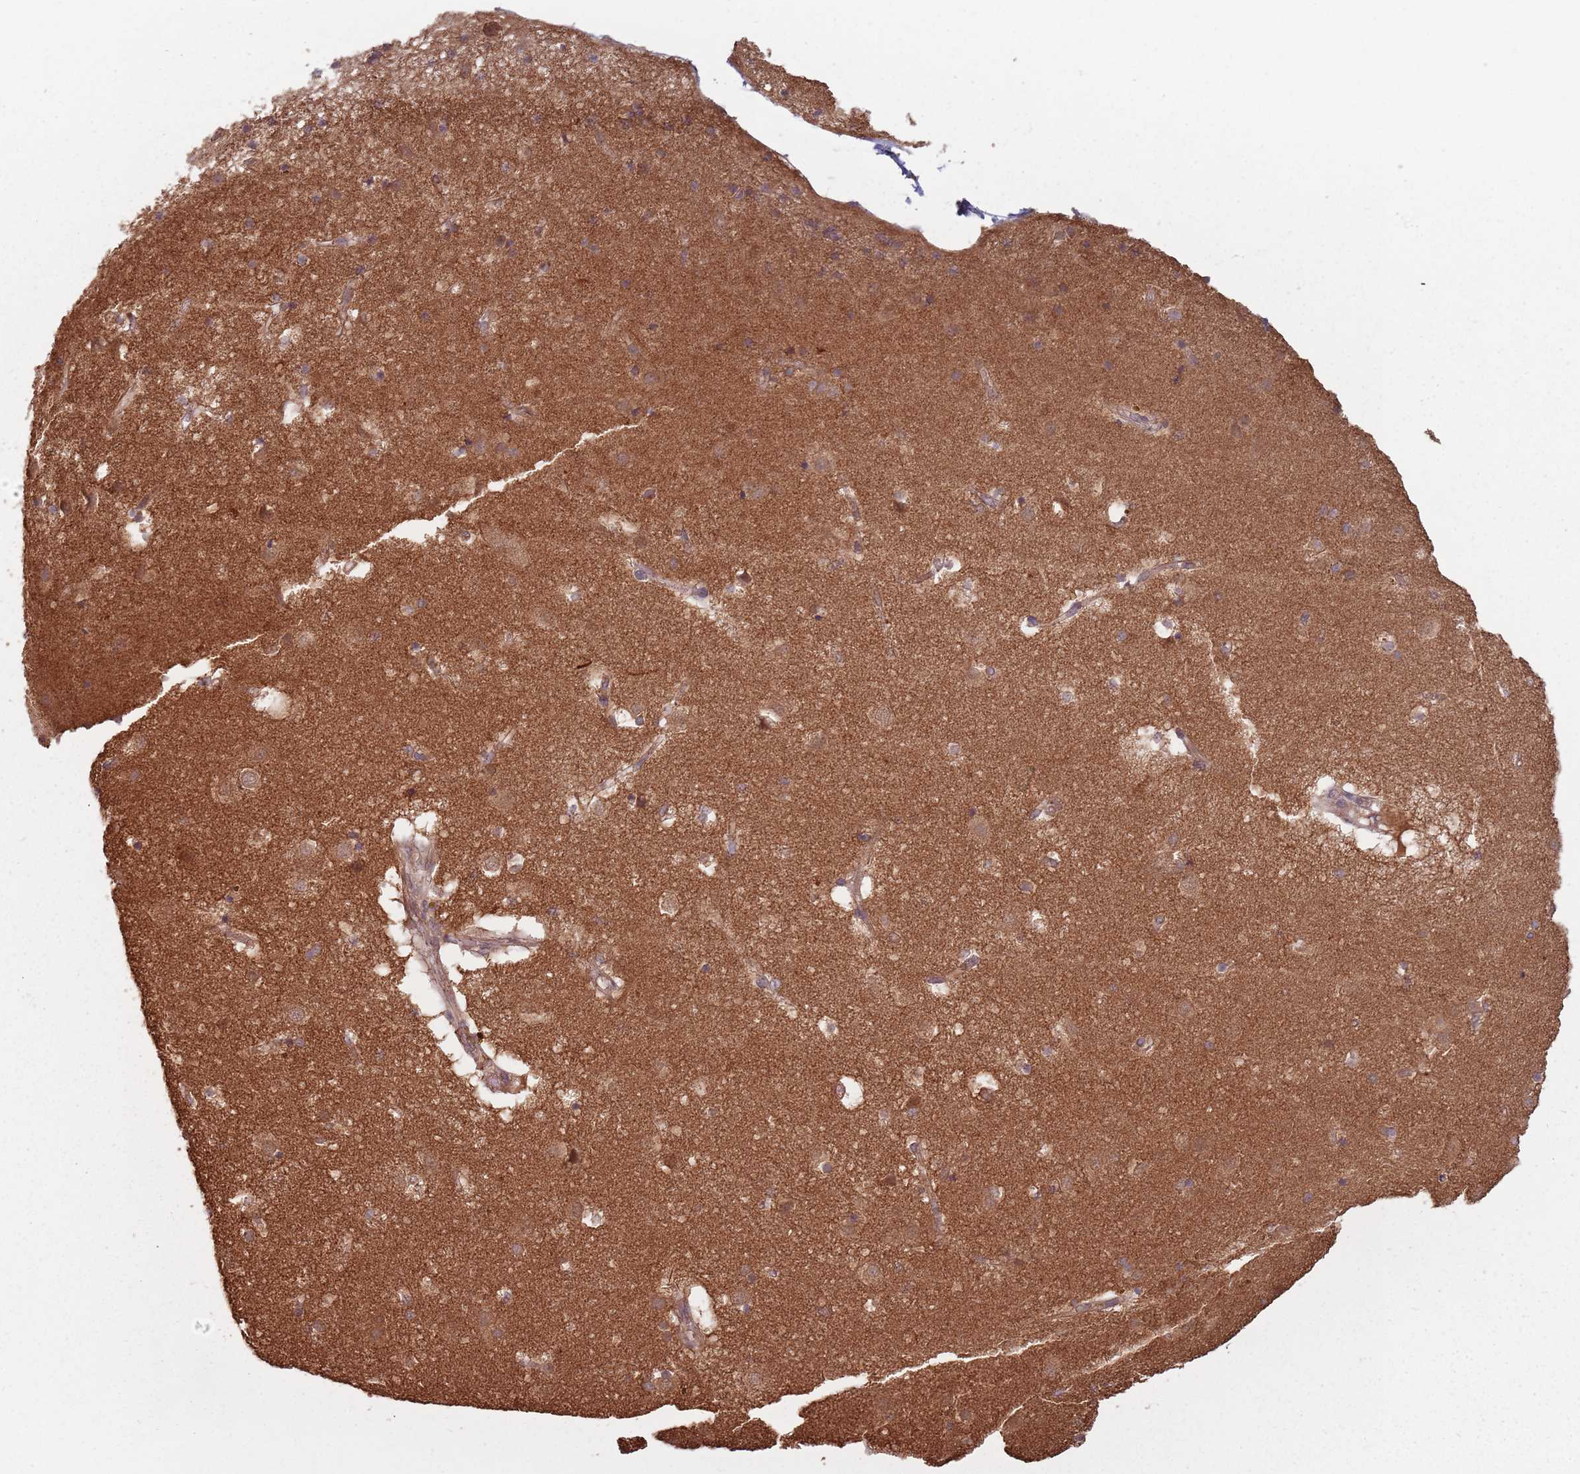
{"staining": {"intensity": "weak", "quantity": "<25%", "location": "cytoplasmic/membranous"}, "tissue": "caudate", "cell_type": "Glial cells", "image_type": "normal", "snomed": [{"axis": "morphology", "description": "Normal tissue, NOS"}, {"axis": "topography", "description": "Lateral ventricle wall"}], "caption": "This is an IHC histopathology image of normal caudate. There is no staining in glial cells.", "gene": "C3orf14", "patient": {"sex": "male", "age": 70}}